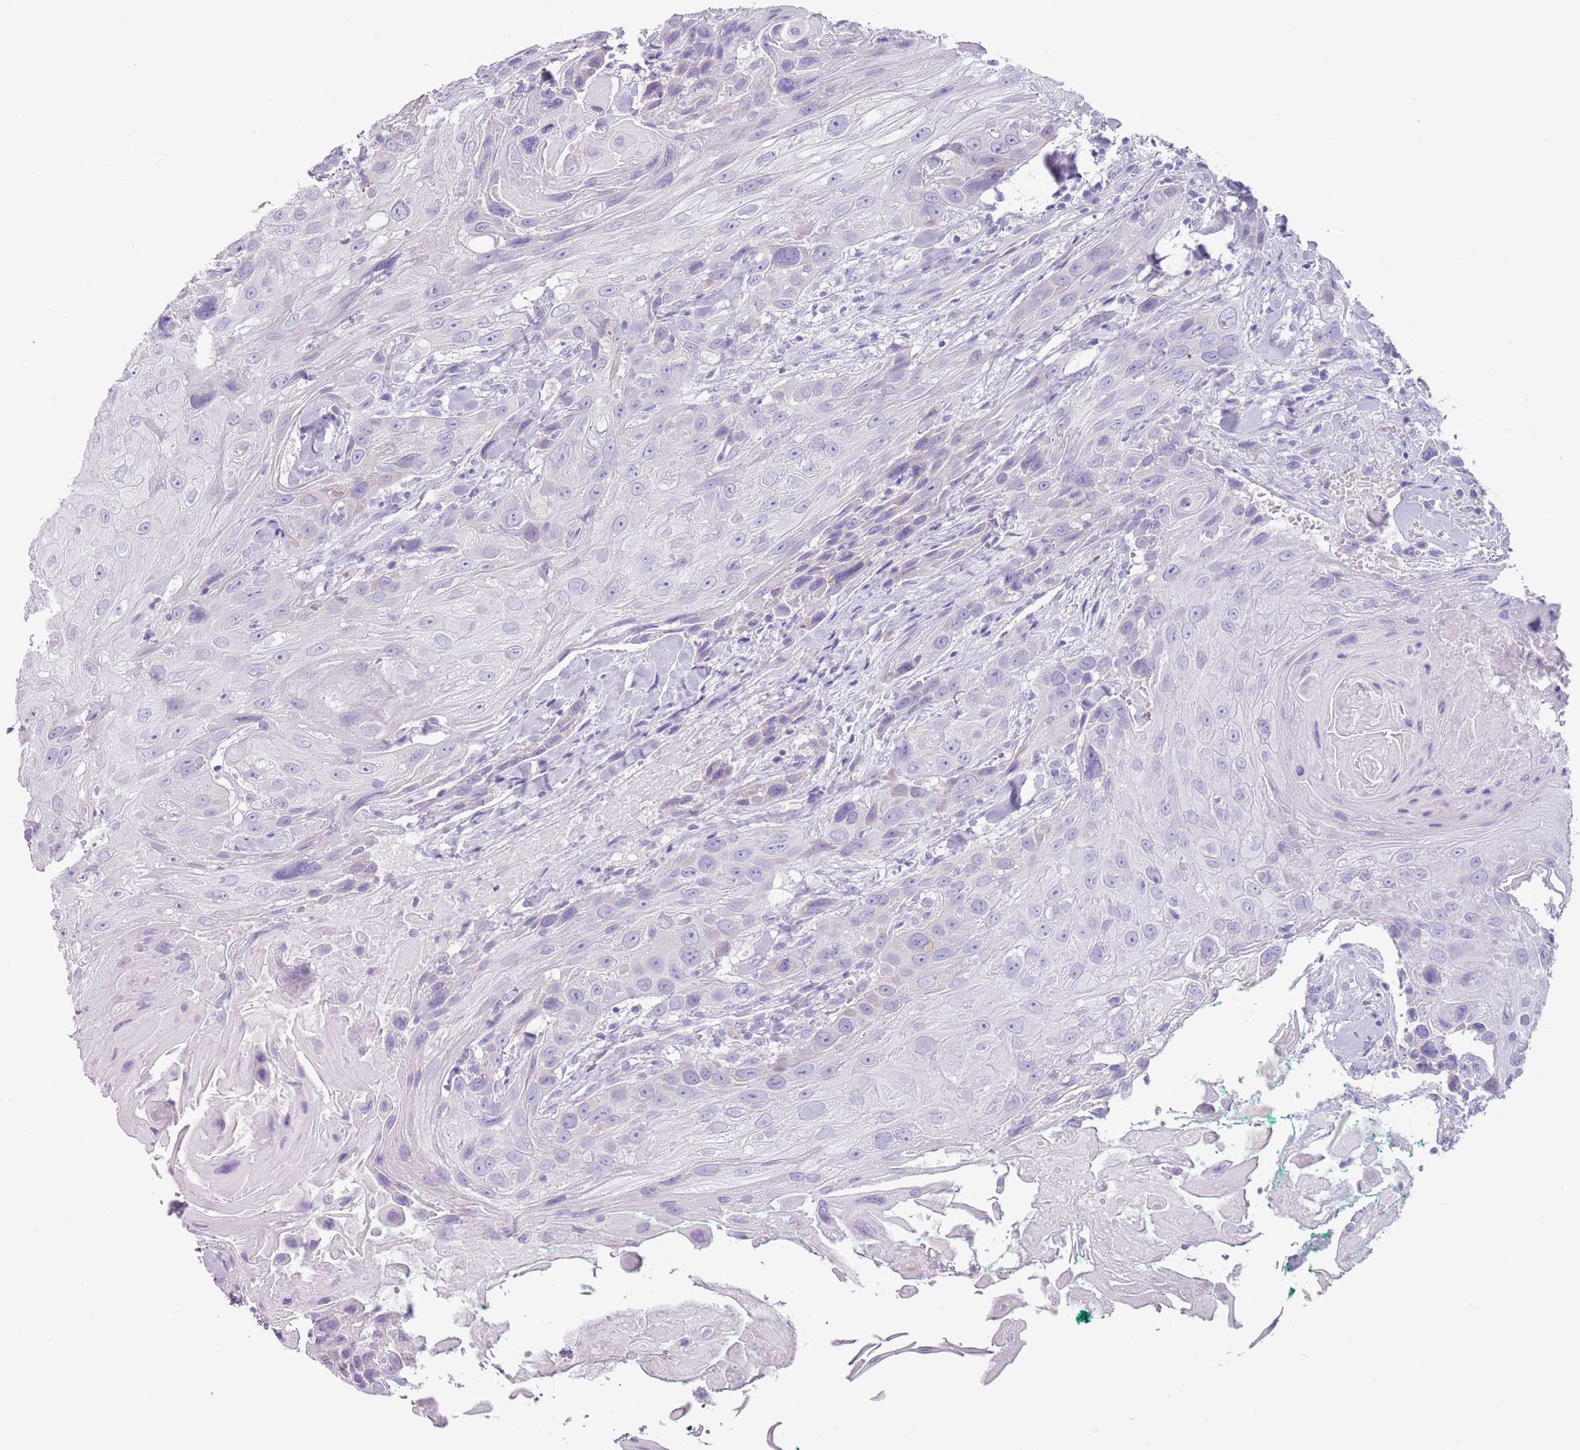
{"staining": {"intensity": "negative", "quantity": "none", "location": "none"}, "tissue": "head and neck cancer", "cell_type": "Tumor cells", "image_type": "cancer", "snomed": [{"axis": "morphology", "description": "Squamous cell carcinoma, NOS"}, {"axis": "topography", "description": "Head-Neck"}], "caption": "Immunohistochemistry (IHC) image of neoplastic tissue: human squamous cell carcinoma (head and neck) stained with DAB (3,3'-diaminobenzidine) reveals no significant protein staining in tumor cells. Nuclei are stained in blue.", "gene": "HYOU1", "patient": {"sex": "male", "age": 81}}